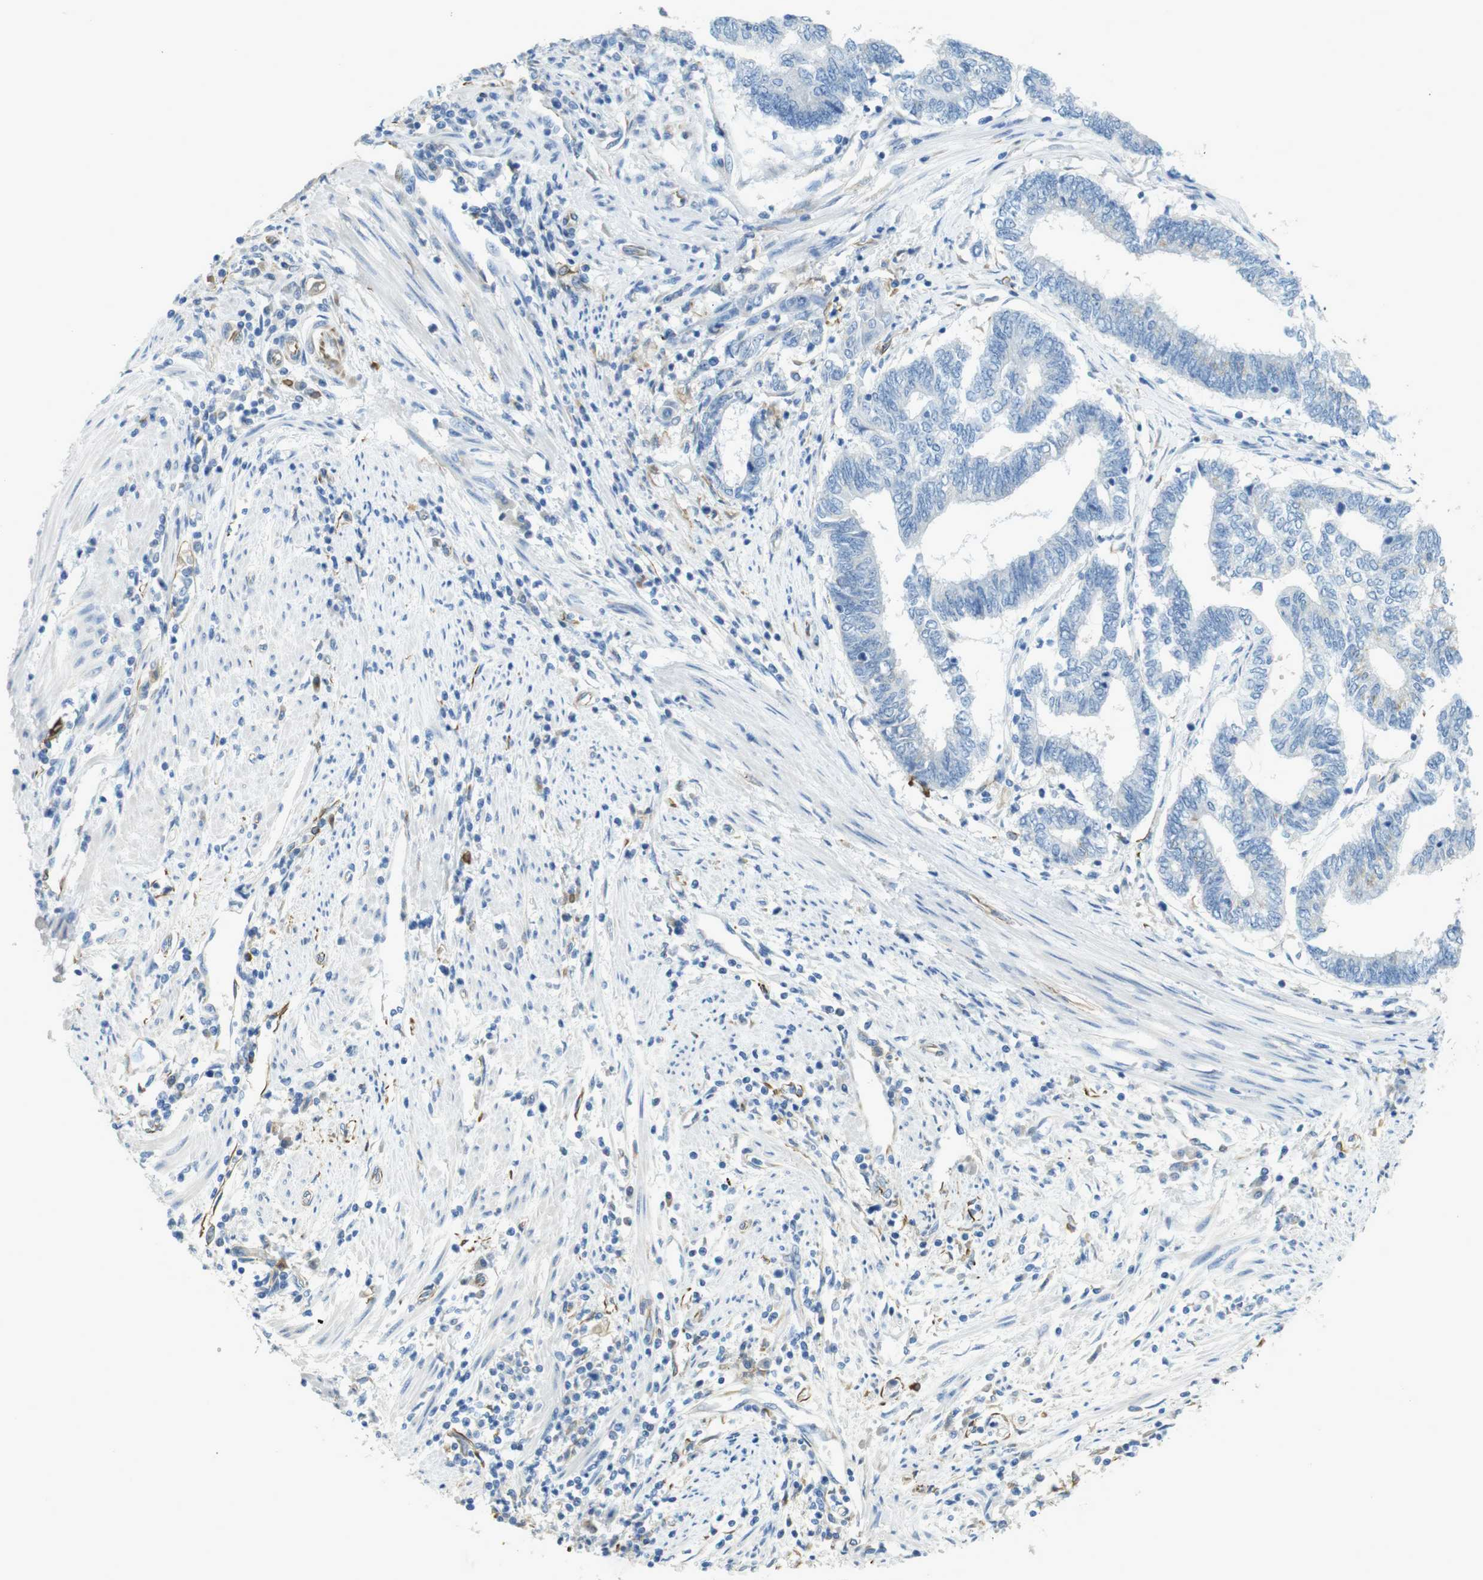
{"staining": {"intensity": "negative", "quantity": "none", "location": "none"}, "tissue": "endometrial cancer", "cell_type": "Tumor cells", "image_type": "cancer", "snomed": [{"axis": "morphology", "description": "Adenocarcinoma, NOS"}, {"axis": "topography", "description": "Uterus"}, {"axis": "topography", "description": "Endometrium"}], "caption": "Immunohistochemistry (IHC) of endometrial cancer demonstrates no positivity in tumor cells.", "gene": "CD320", "patient": {"sex": "female", "age": 70}}